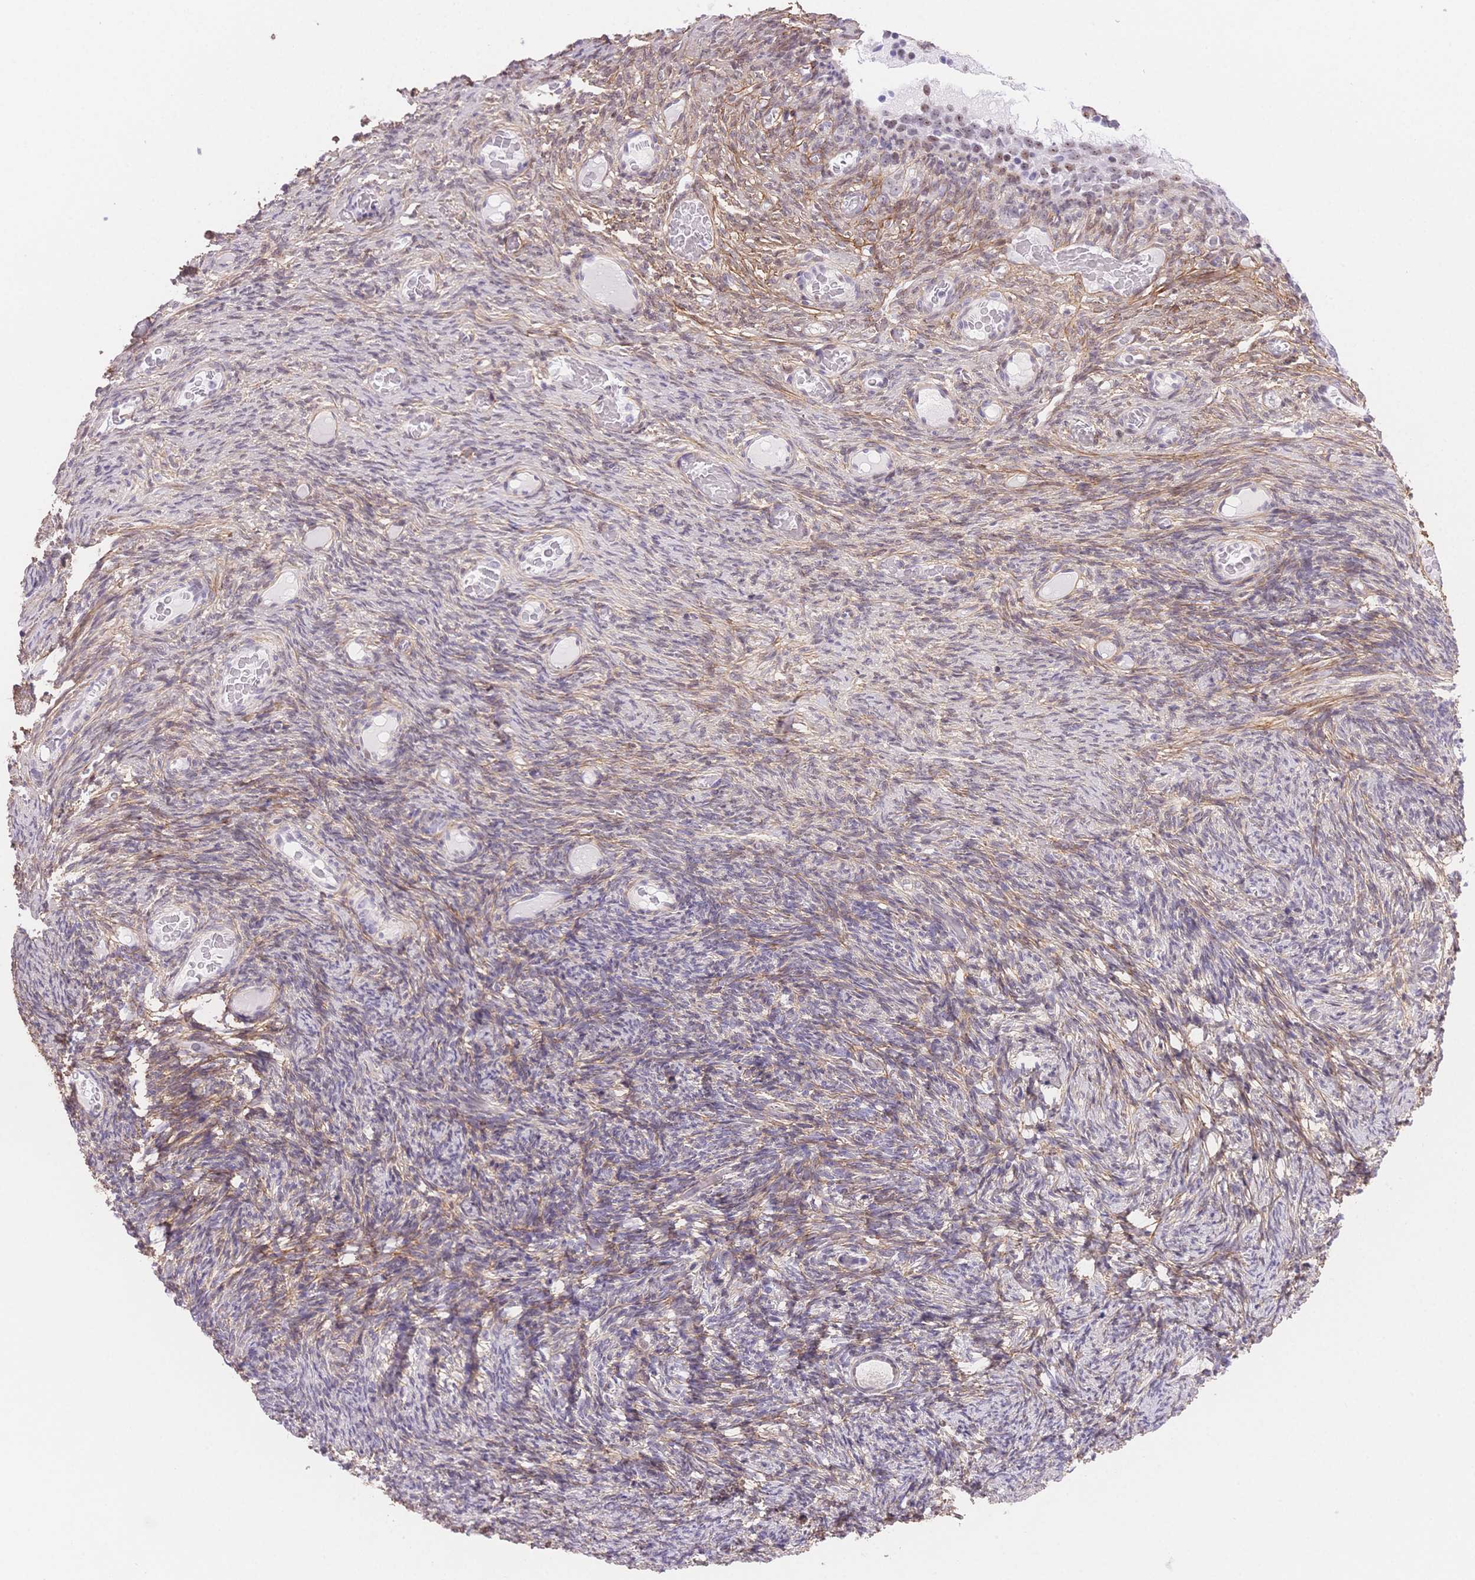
{"staining": {"intensity": "negative", "quantity": "none", "location": "none"}, "tissue": "ovary", "cell_type": "Follicle cells", "image_type": "normal", "snomed": [{"axis": "morphology", "description": "Normal tissue, NOS"}, {"axis": "topography", "description": "Ovary"}], "caption": "Immunohistochemical staining of normal ovary reveals no significant staining in follicle cells.", "gene": "PDZD2", "patient": {"sex": "female", "age": 34}}